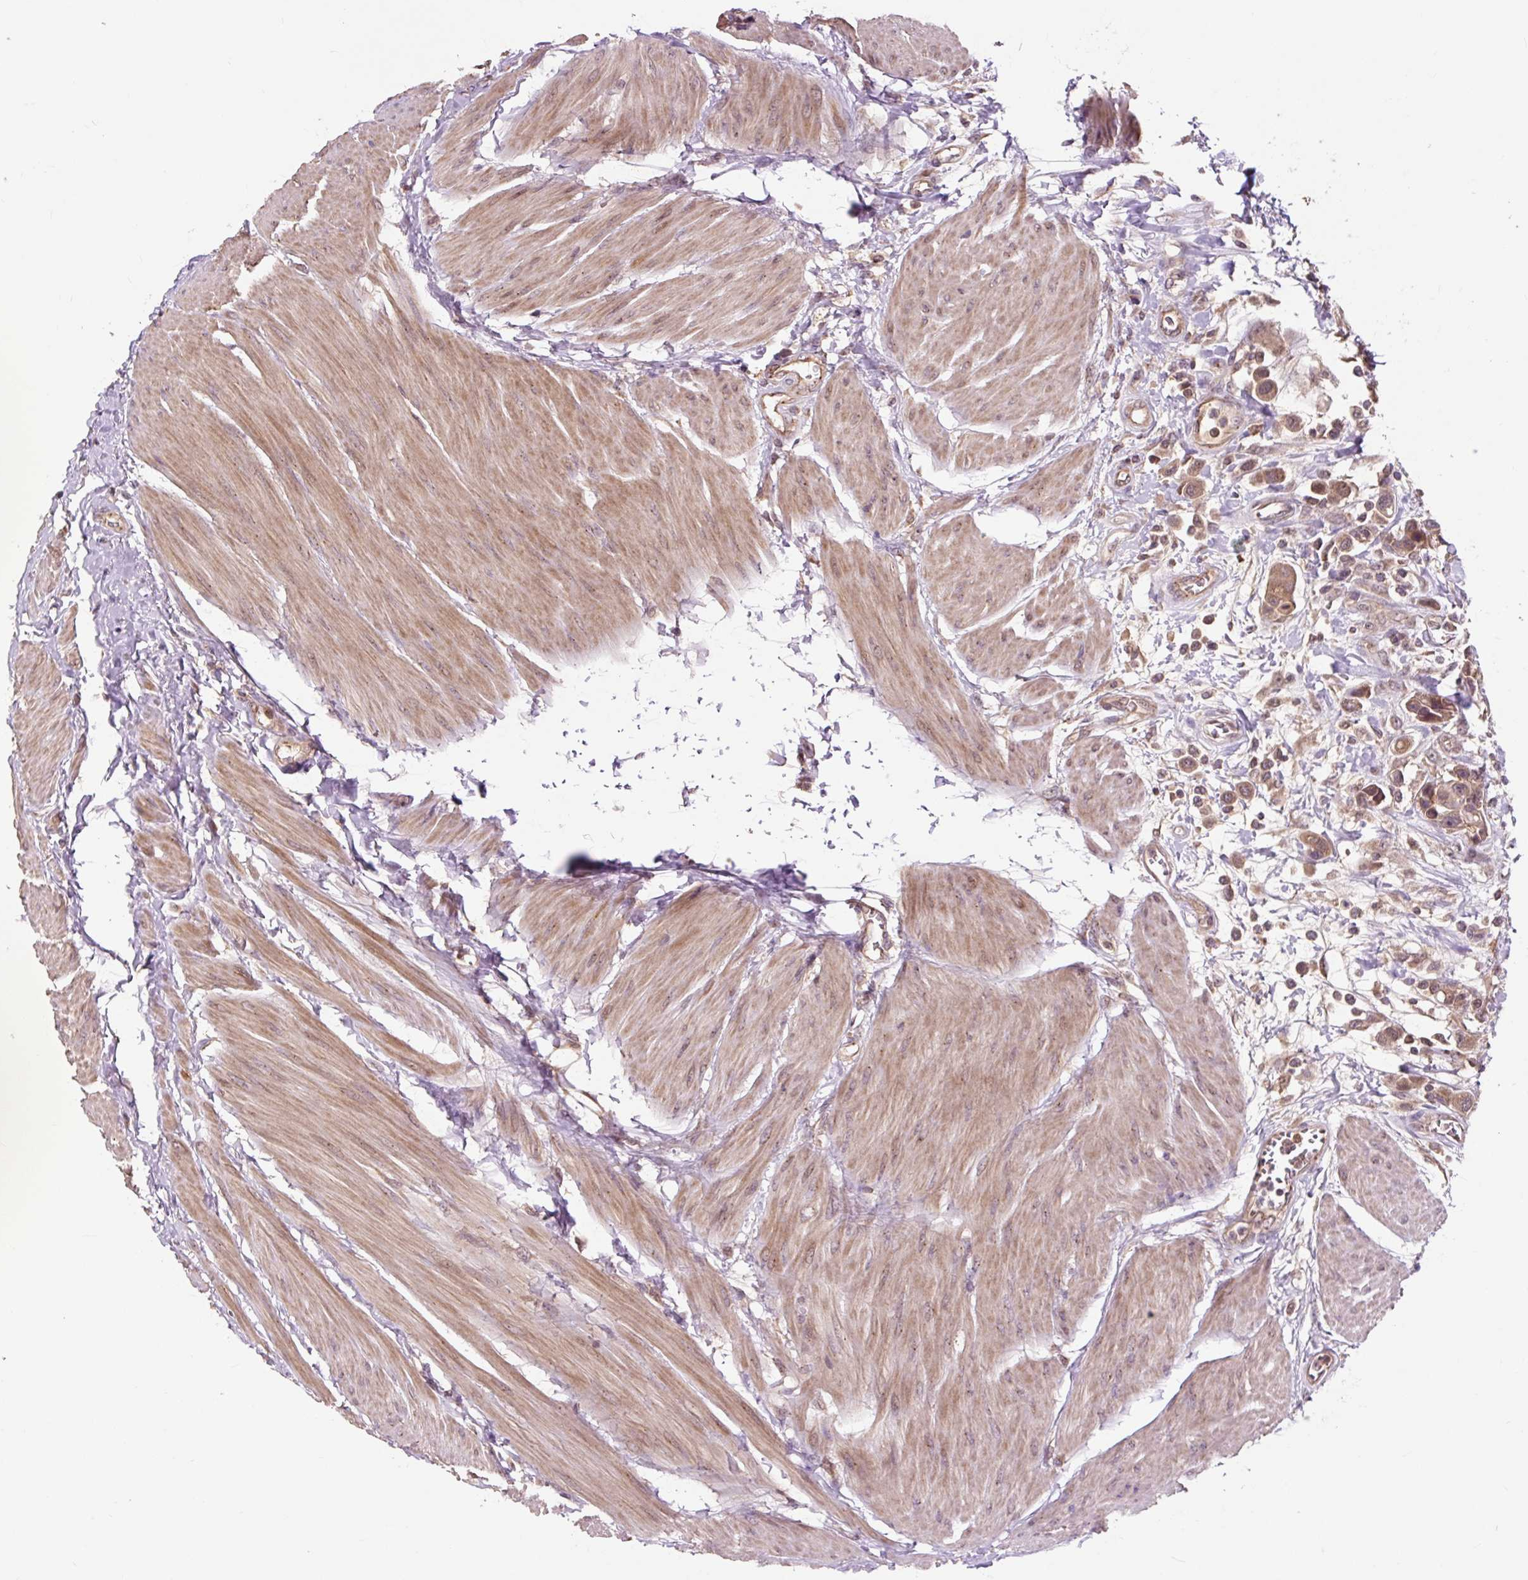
{"staining": {"intensity": "moderate", "quantity": ">75%", "location": "cytoplasmic/membranous"}, "tissue": "urothelial cancer", "cell_type": "Tumor cells", "image_type": "cancer", "snomed": [{"axis": "morphology", "description": "Urothelial carcinoma, High grade"}, {"axis": "topography", "description": "Urinary bladder"}], "caption": "Immunohistochemical staining of urothelial cancer displays medium levels of moderate cytoplasmic/membranous positivity in approximately >75% of tumor cells. Immunohistochemistry (ihc) stains the protein in brown and the nuclei are stained blue.", "gene": "MMS19", "patient": {"sex": "male", "age": 50}}